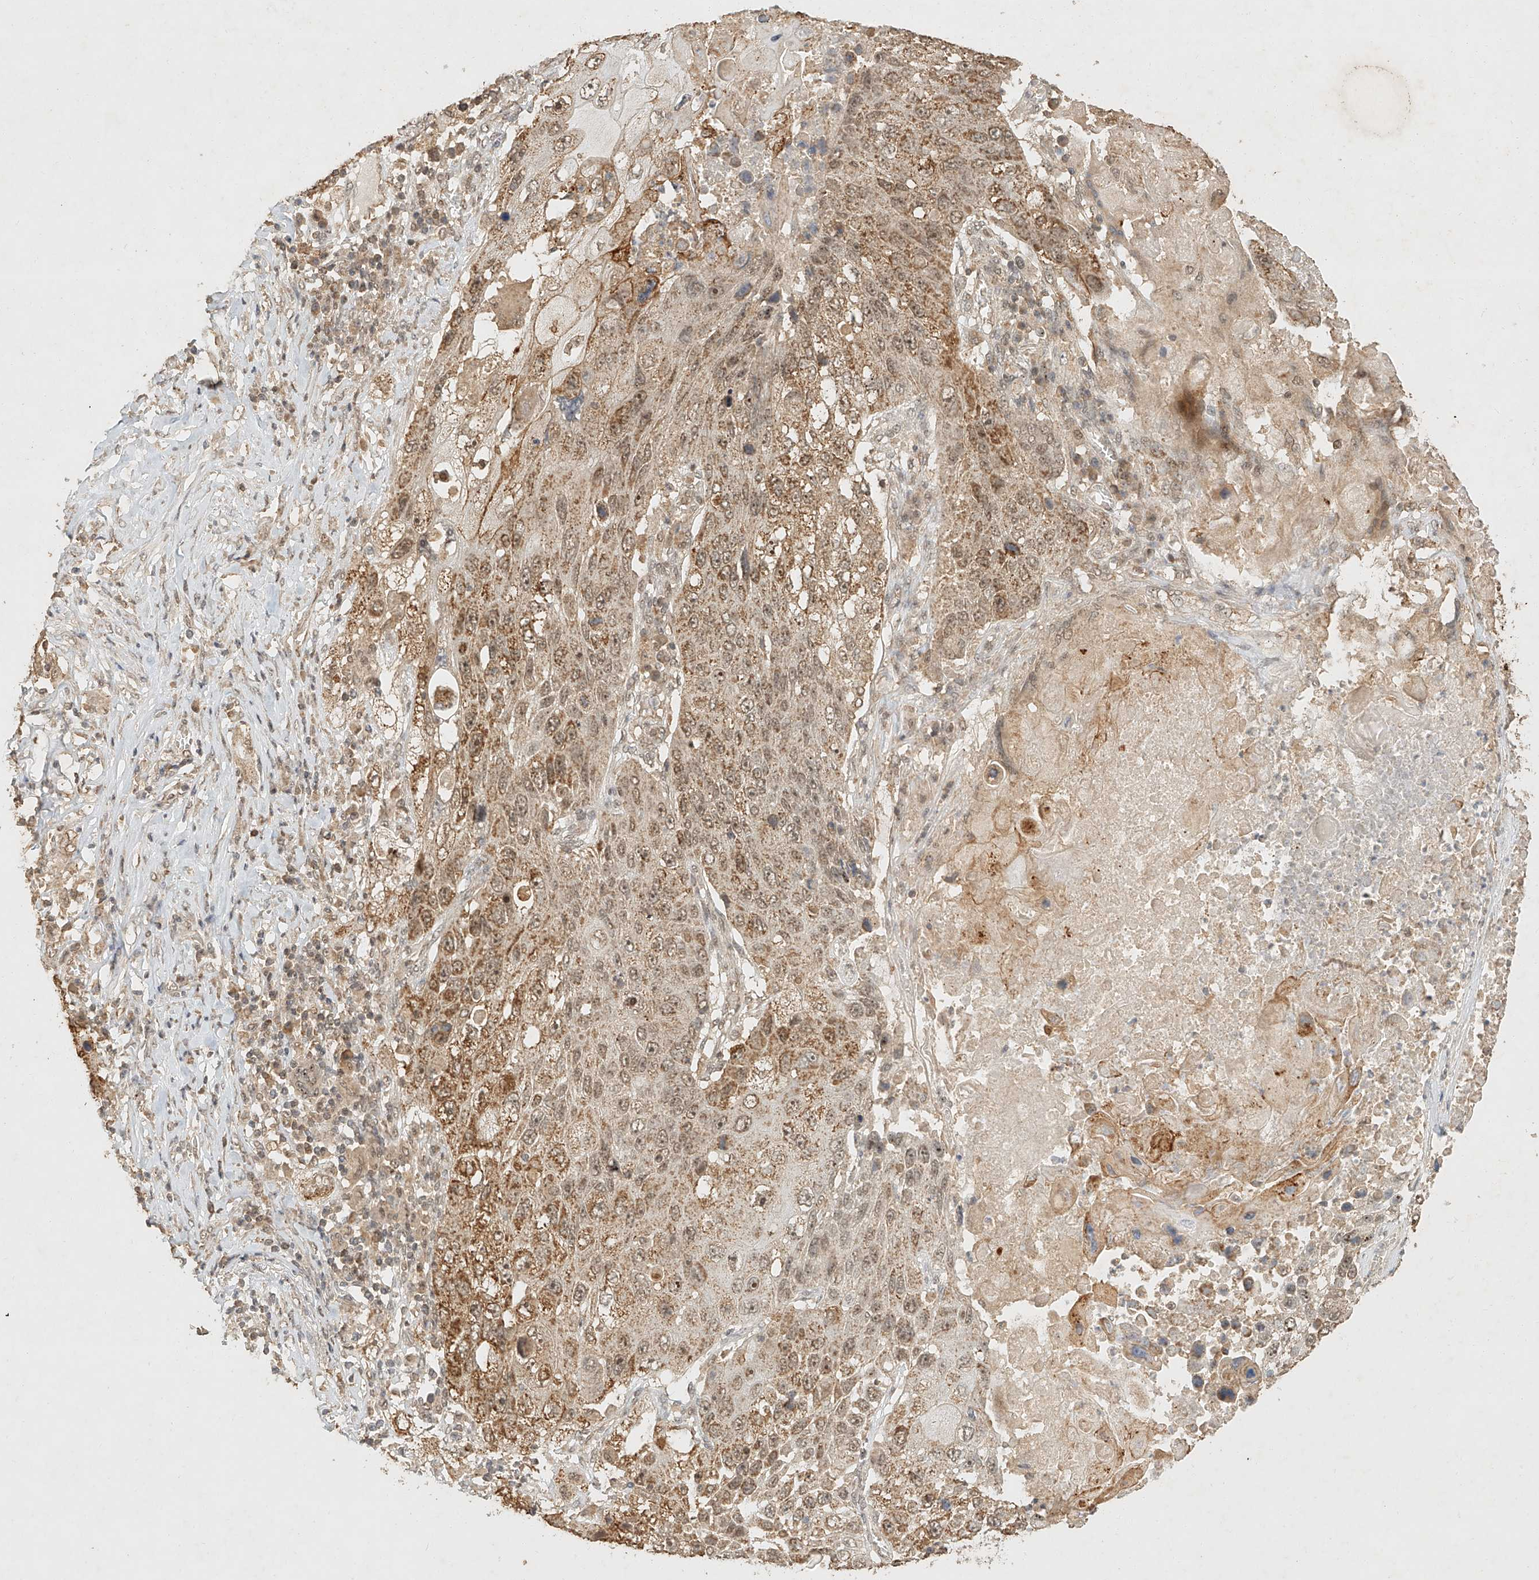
{"staining": {"intensity": "moderate", "quantity": ">75%", "location": "cytoplasmic/membranous,nuclear"}, "tissue": "lung cancer", "cell_type": "Tumor cells", "image_type": "cancer", "snomed": [{"axis": "morphology", "description": "Squamous cell carcinoma, NOS"}, {"axis": "topography", "description": "Lung"}], "caption": "Moderate cytoplasmic/membranous and nuclear expression for a protein is identified in about >75% of tumor cells of lung cancer using IHC.", "gene": "CXorf58", "patient": {"sex": "male", "age": 61}}